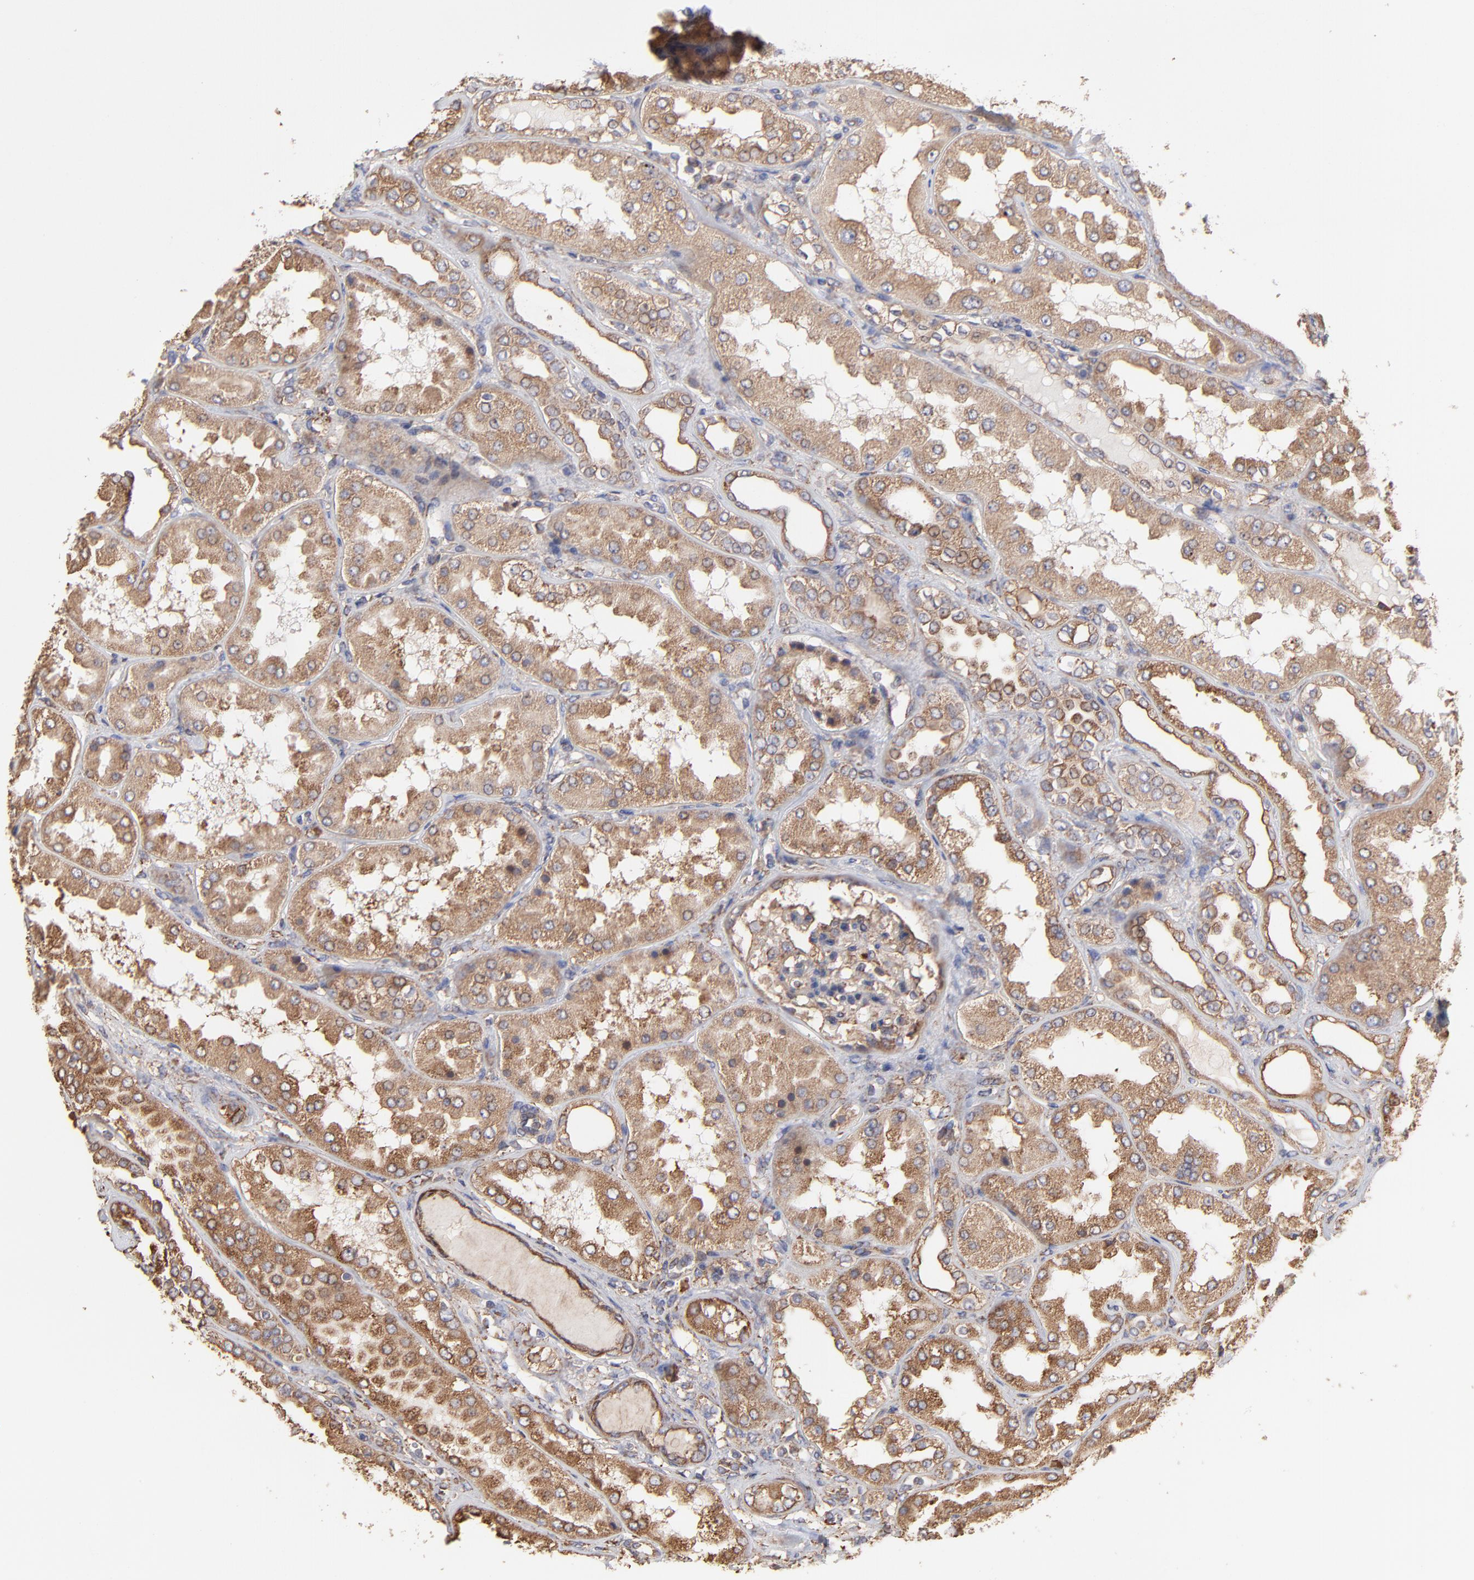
{"staining": {"intensity": "strong", "quantity": "25%-75%", "location": "cytoplasmic/membranous"}, "tissue": "kidney", "cell_type": "Cells in glomeruli", "image_type": "normal", "snomed": [{"axis": "morphology", "description": "Normal tissue, NOS"}, {"axis": "topography", "description": "Kidney"}], "caption": "This micrograph shows unremarkable kidney stained with IHC to label a protein in brown. The cytoplasmic/membranous of cells in glomeruli show strong positivity for the protein. Nuclei are counter-stained blue.", "gene": "PFKM", "patient": {"sex": "female", "age": 56}}